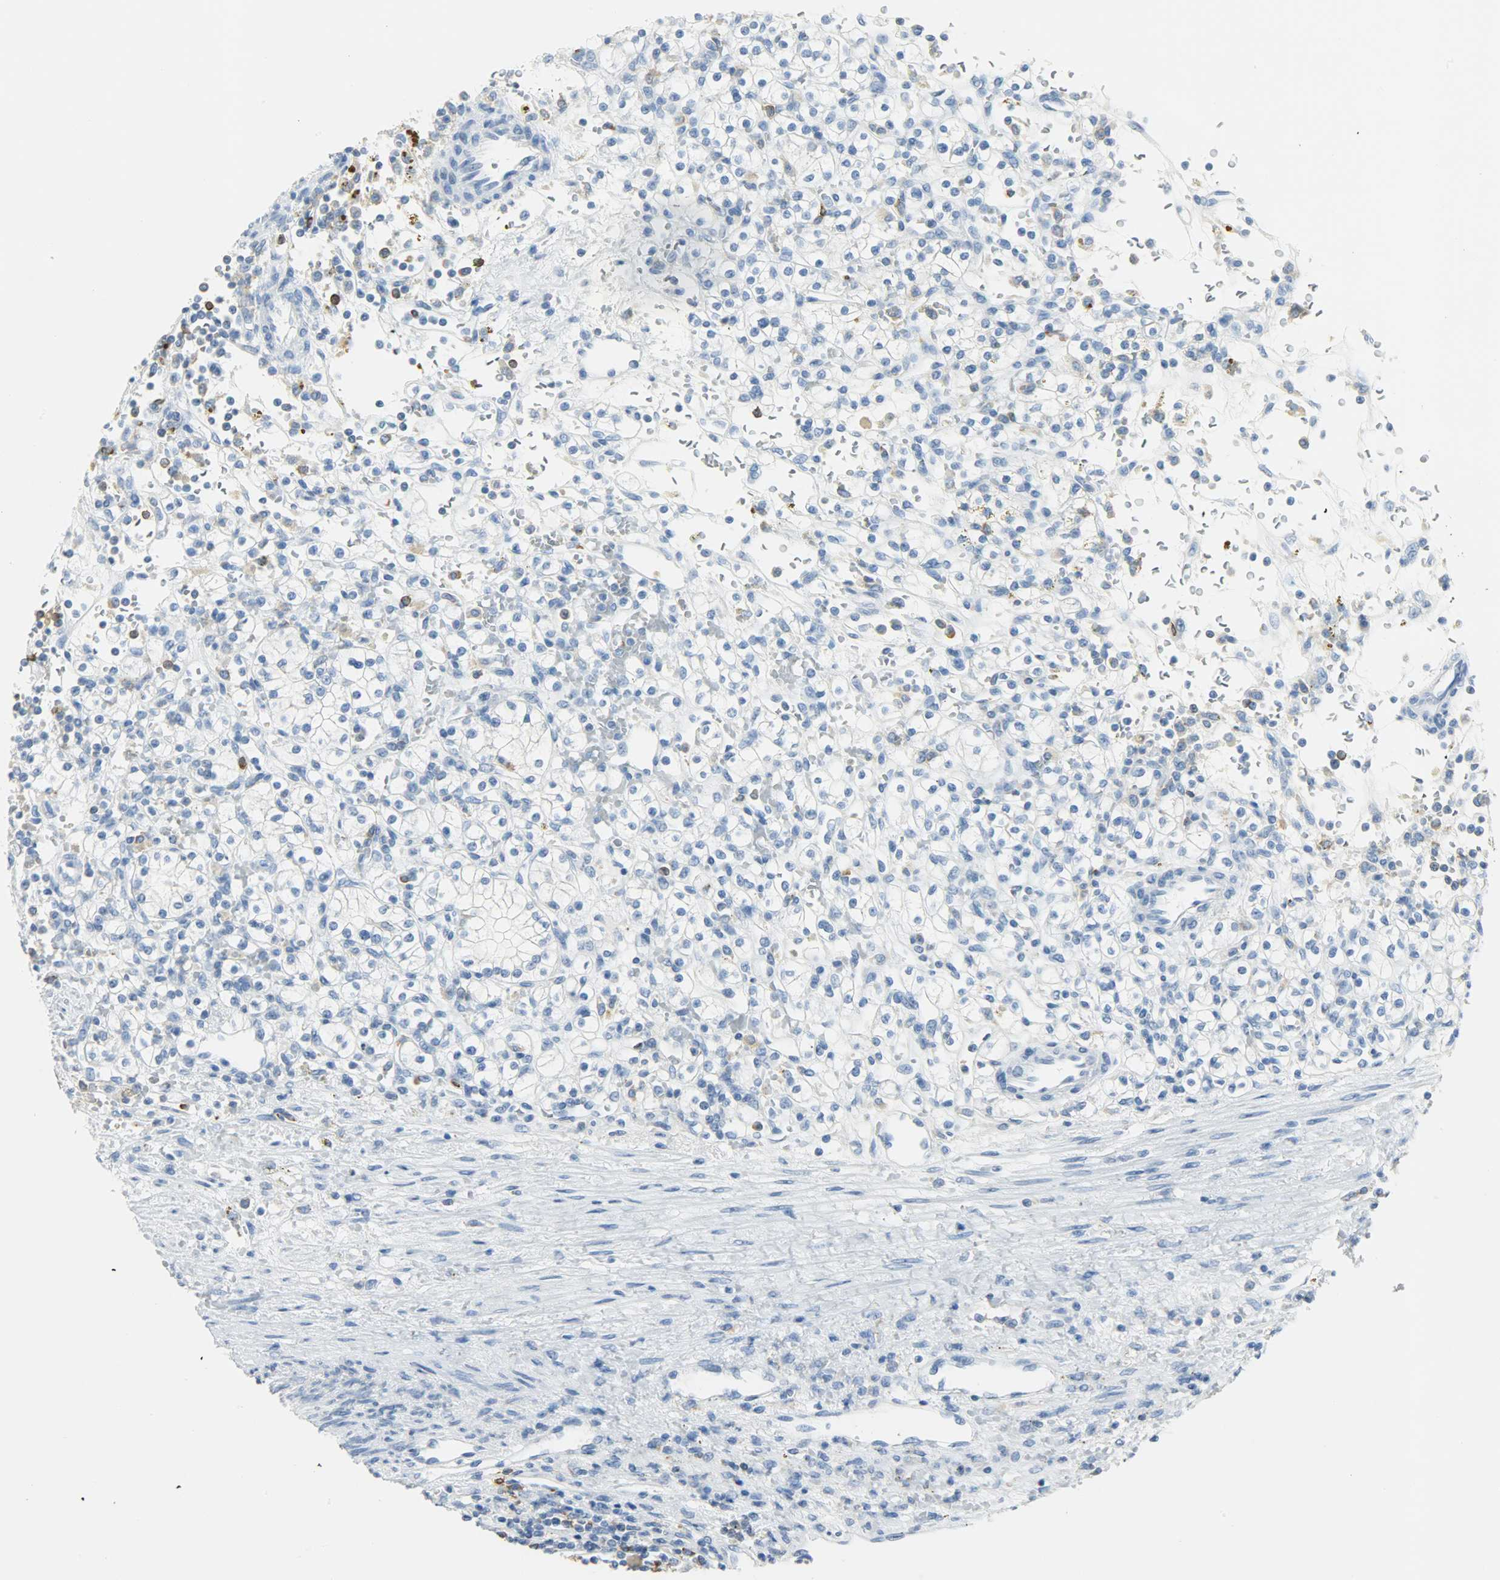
{"staining": {"intensity": "negative", "quantity": "none", "location": "none"}, "tissue": "renal cancer", "cell_type": "Tumor cells", "image_type": "cancer", "snomed": [{"axis": "morphology", "description": "Normal tissue, NOS"}, {"axis": "morphology", "description": "Adenocarcinoma, NOS"}, {"axis": "topography", "description": "Kidney"}], "caption": "This is an IHC micrograph of renal cancer (adenocarcinoma). There is no positivity in tumor cells.", "gene": "PTPN6", "patient": {"sex": "female", "age": 55}}